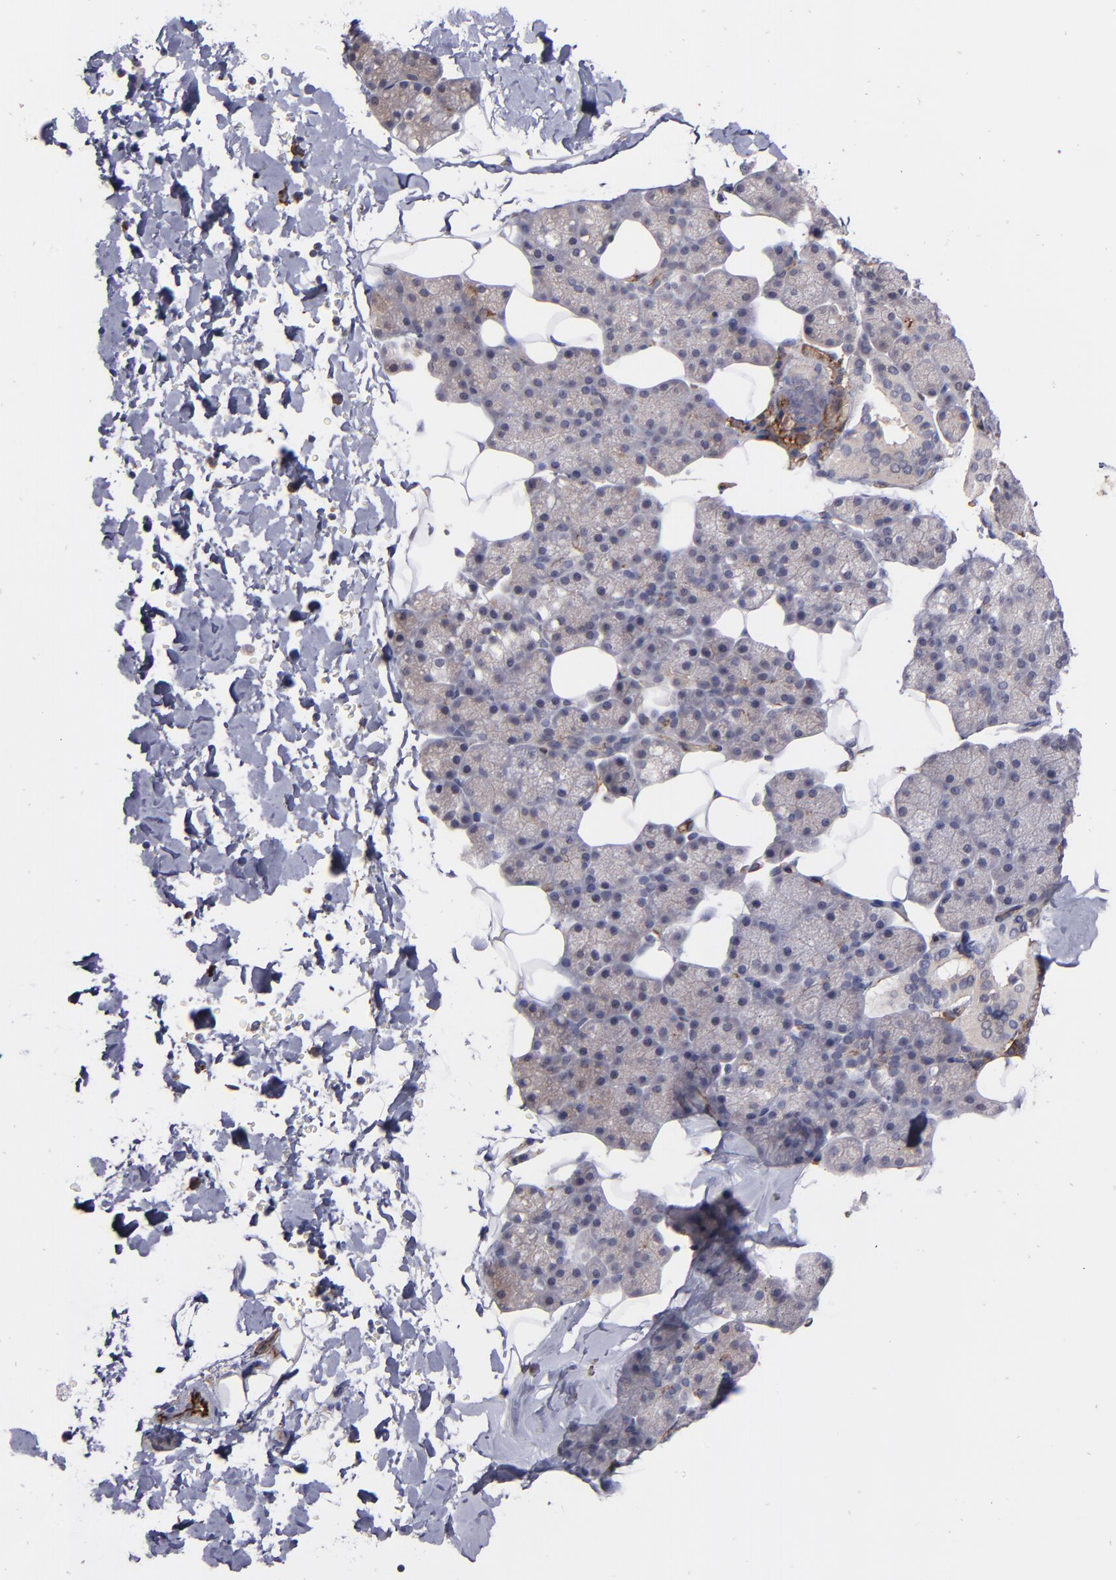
{"staining": {"intensity": "moderate", "quantity": "25%-75%", "location": "cytoplasmic/membranous"}, "tissue": "salivary gland", "cell_type": "Glandular cells", "image_type": "normal", "snomed": [{"axis": "morphology", "description": "Normal tissue, NOS"}, {"axis": "topography", "description": "Lymph node"}, {"axis": "topography", "description": "Salivary gland"}], "caption": "Approximately 25%-75% of glandular cells in unremarkable salivary gland show moderate cytoplasmic/membranous protein expression as visualized by brown immunohistochemical staining.", "gene": "ICAM1", "patient": {"sex": "male", "age": 8}}